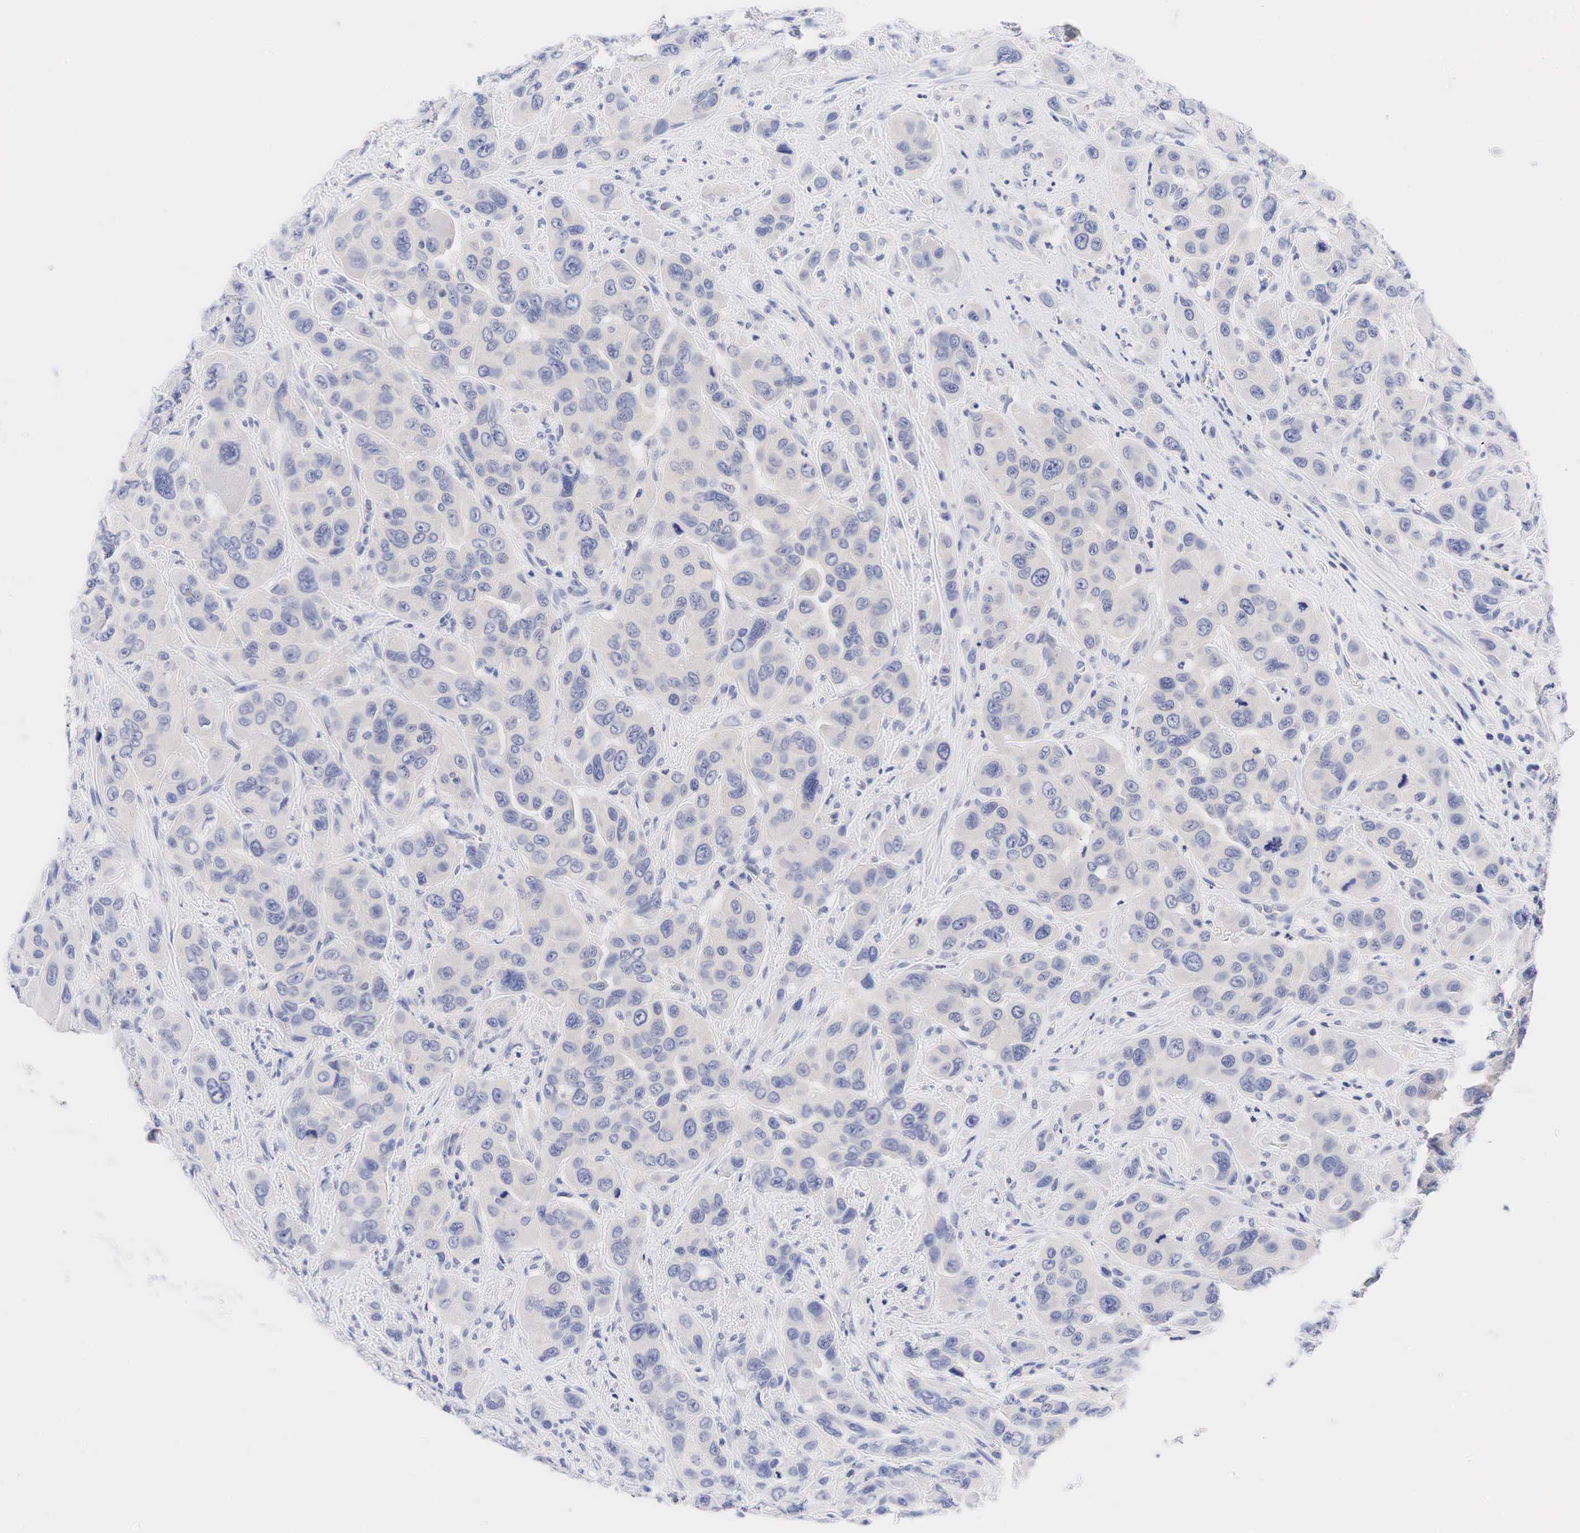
{"staining": {"intensity": "weak", "quantity": "25%-75%", "location": "cytoplasmic/membranous"}, "tissue": "urothelial cancer", "cell_type": "Tumor cells", "image_type": "cancer", "snomed": [{"axis": "morphology", "description": "Urothelial carcinoma, High grade"}, {"axis": "topography", "description": "Urinary bladder"}], "caption": "A micrograph of urothelial cancer stained for a protein exhibits weak cytoplasmic/membranous brown staining in tumor cells.", "gene": "AR", "patient": {"sex": "male", "age": 73}}